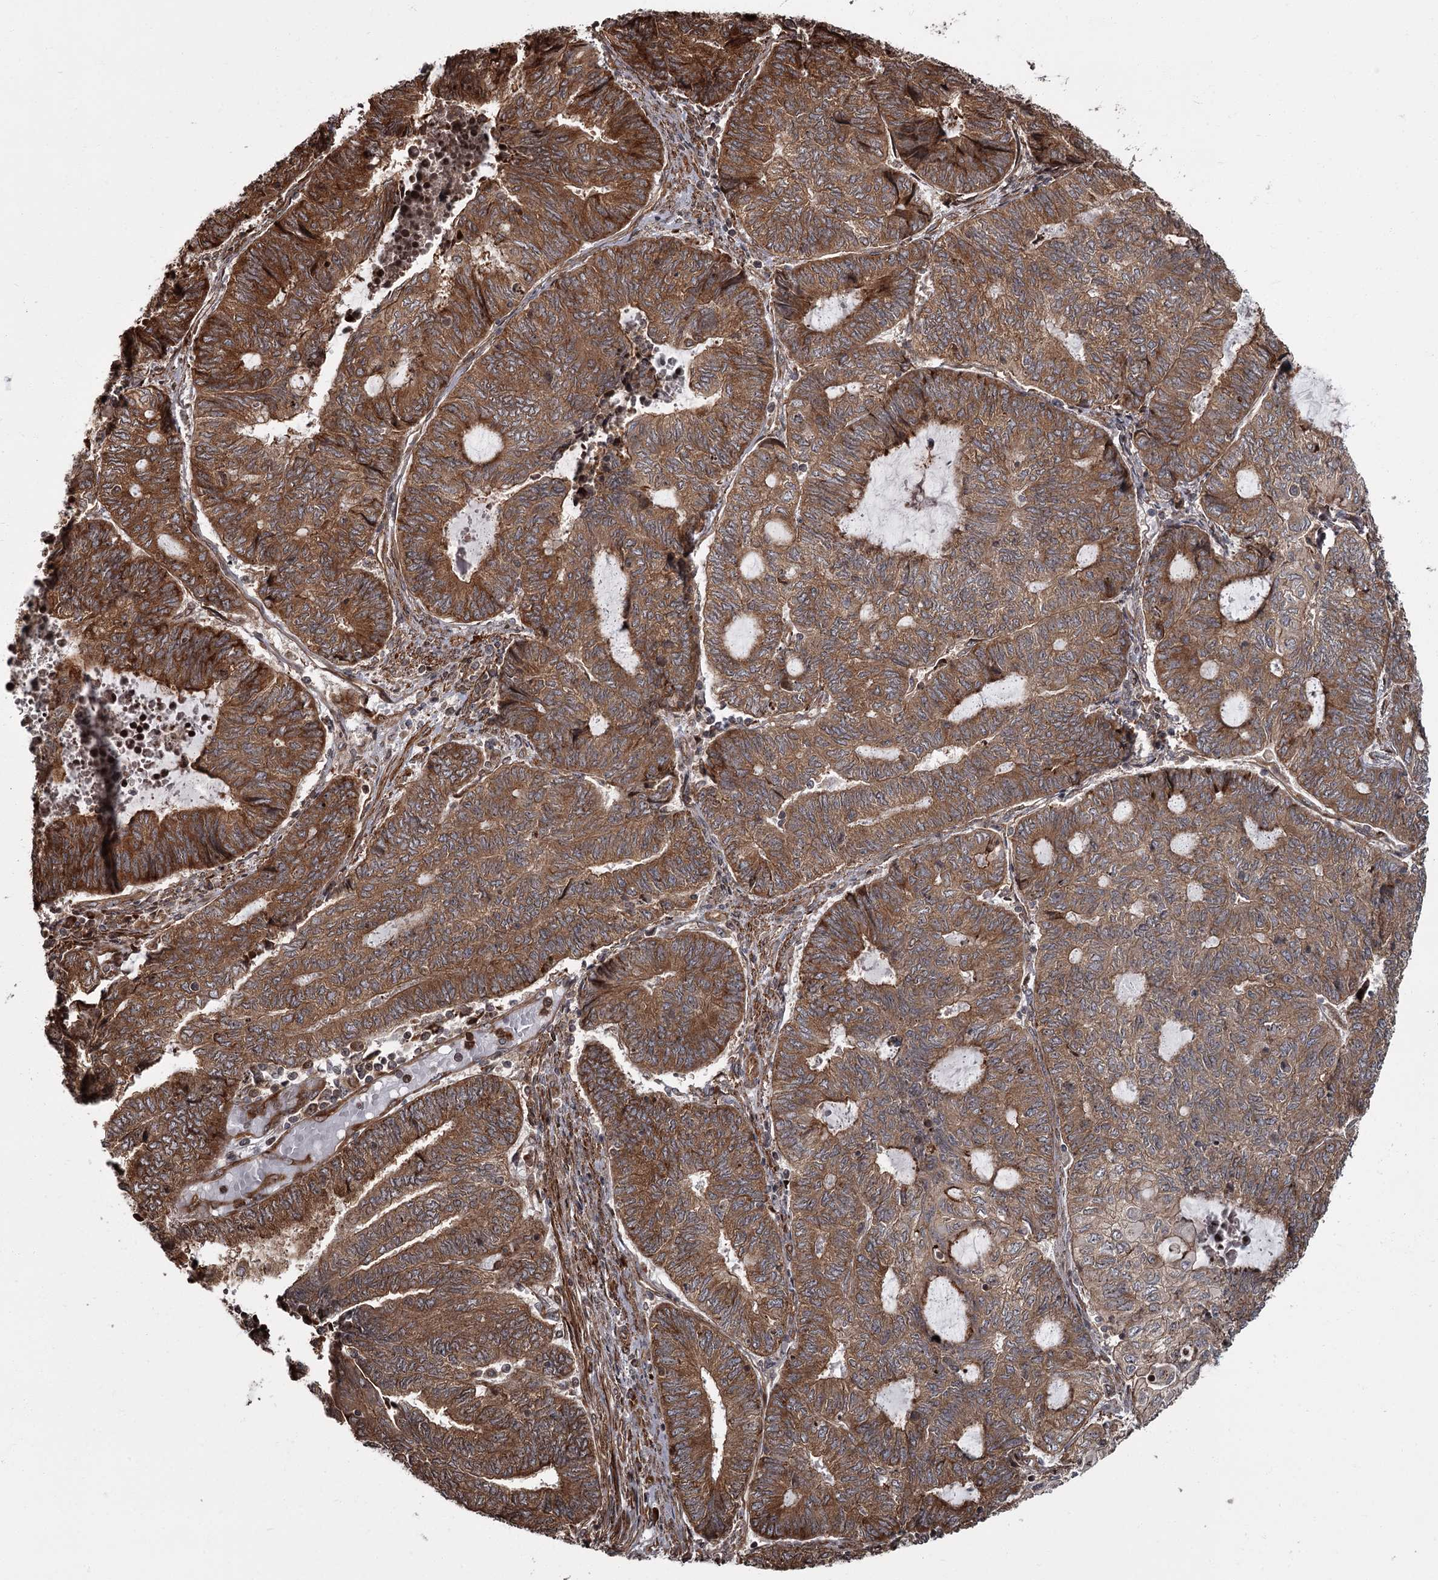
{"staining": {"intensity": "moderate", "quantity": ">75%", "location": "cytoplasmic/membranous"}, "tissue": "endometrial cancer", "cell_type": "Tumor cells", "image_type": "cancer", "snomed": [{"axis": "morphology", "description": "Adenocarcinoma, NOS"}, {"axis": "topography", "description": "Uterus"}, {"axis": "topography", "description": "Endometrium"}], "caption": "This is a photomicrograph of IHC staining of endometrial adenocarcinoma, which shows moderate positivity in the cytoplasmic/membranous of tumor cells.", "gene": "THAP9", "patient": {"sex": "female", "age": 70}}